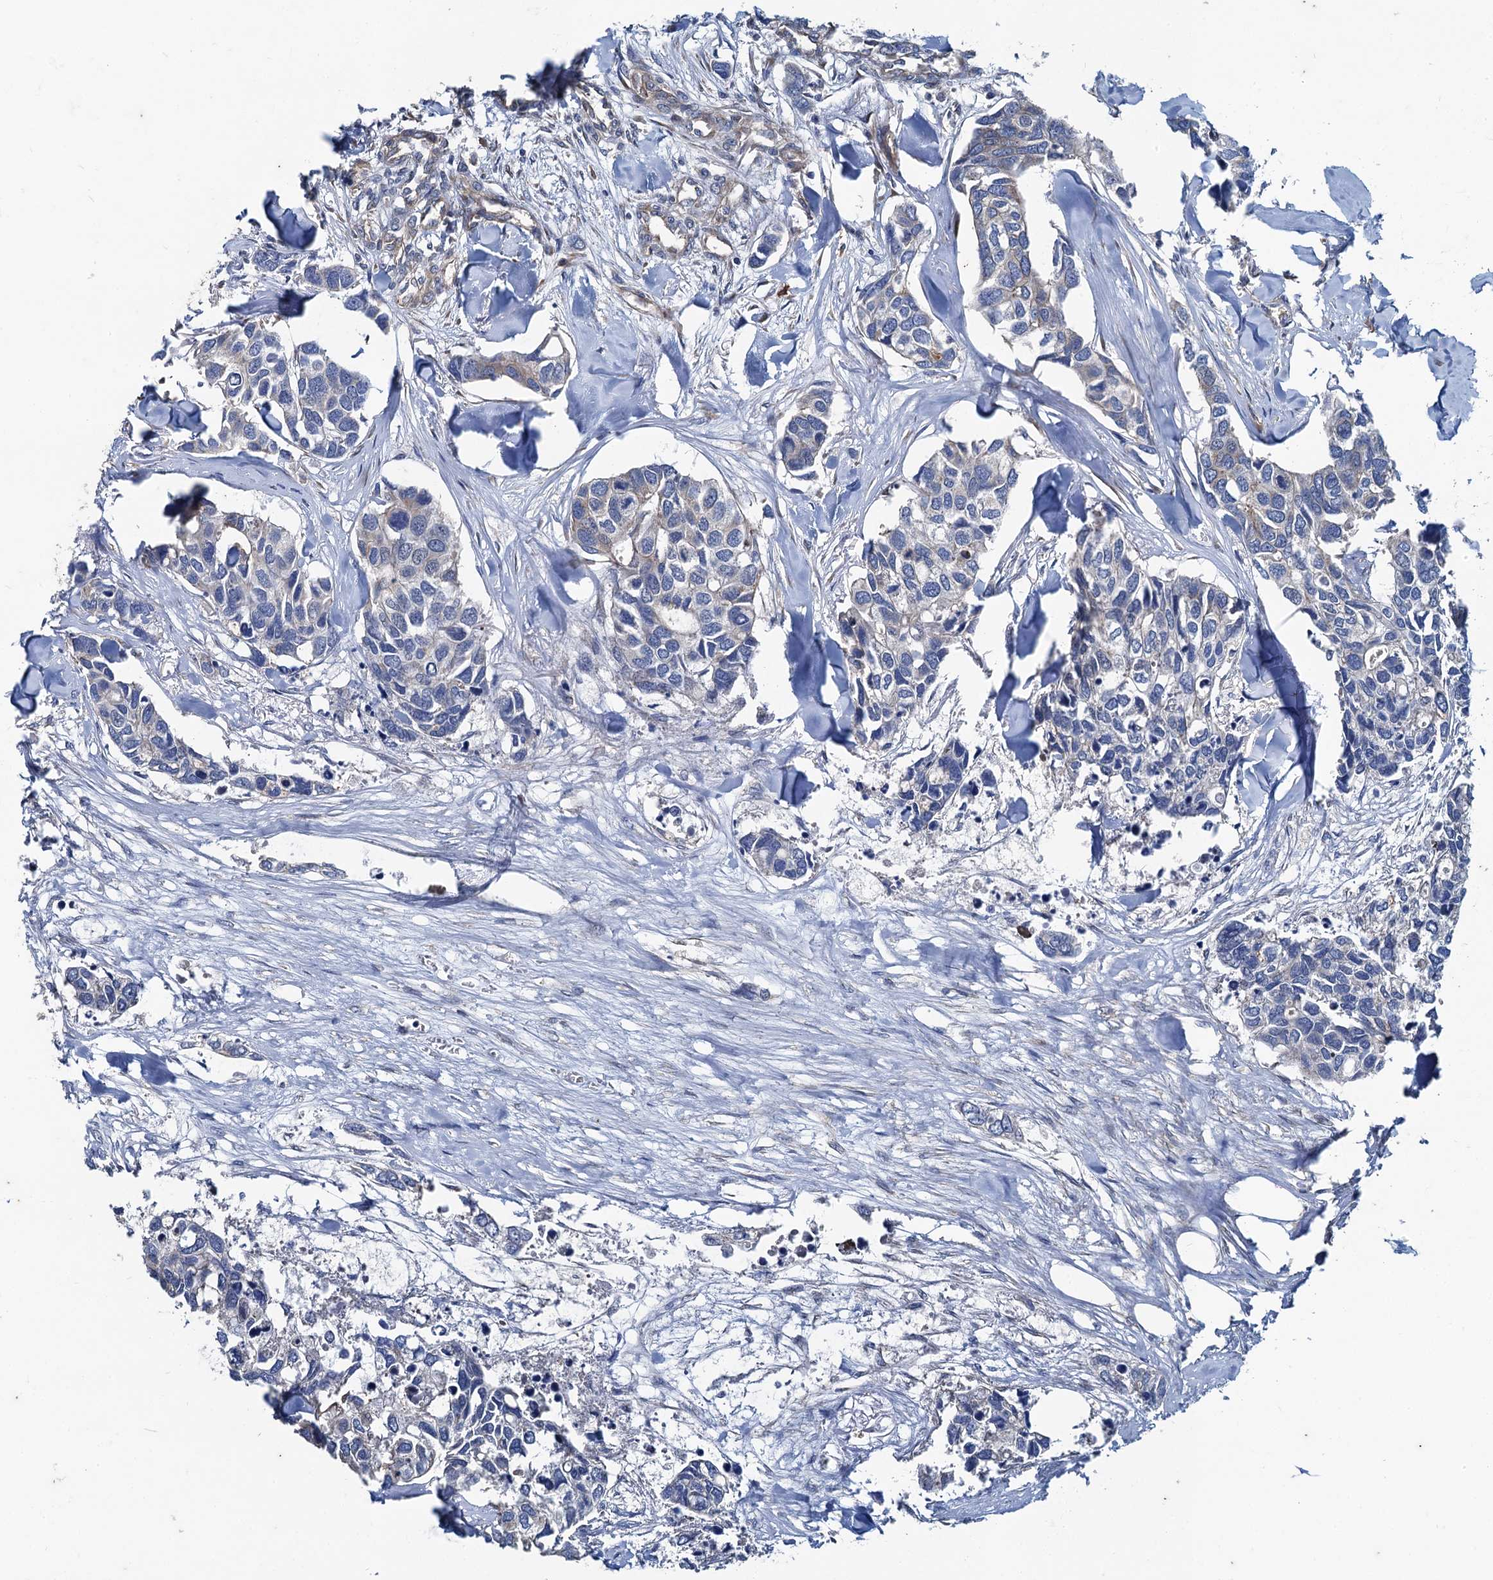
{"staining": {"intensity": "negative", "quantity": "none", "location": "none"}, "tissue": "breast cancer", "cell_type": "Tumor cells", "image_type": "cancer", "snomed": [{"axis": "morphology", "description": "Duct carcinoma"}, {"axis": "topography", "description": "Breast"}], "caption": "A micrograph of breast cancer (invasive ductal carcinoma) stained for a protein demonstrates no brown staining in tumor cells.", "gene": "NGRN", "patient": {"sex": "female", "age": 83}}